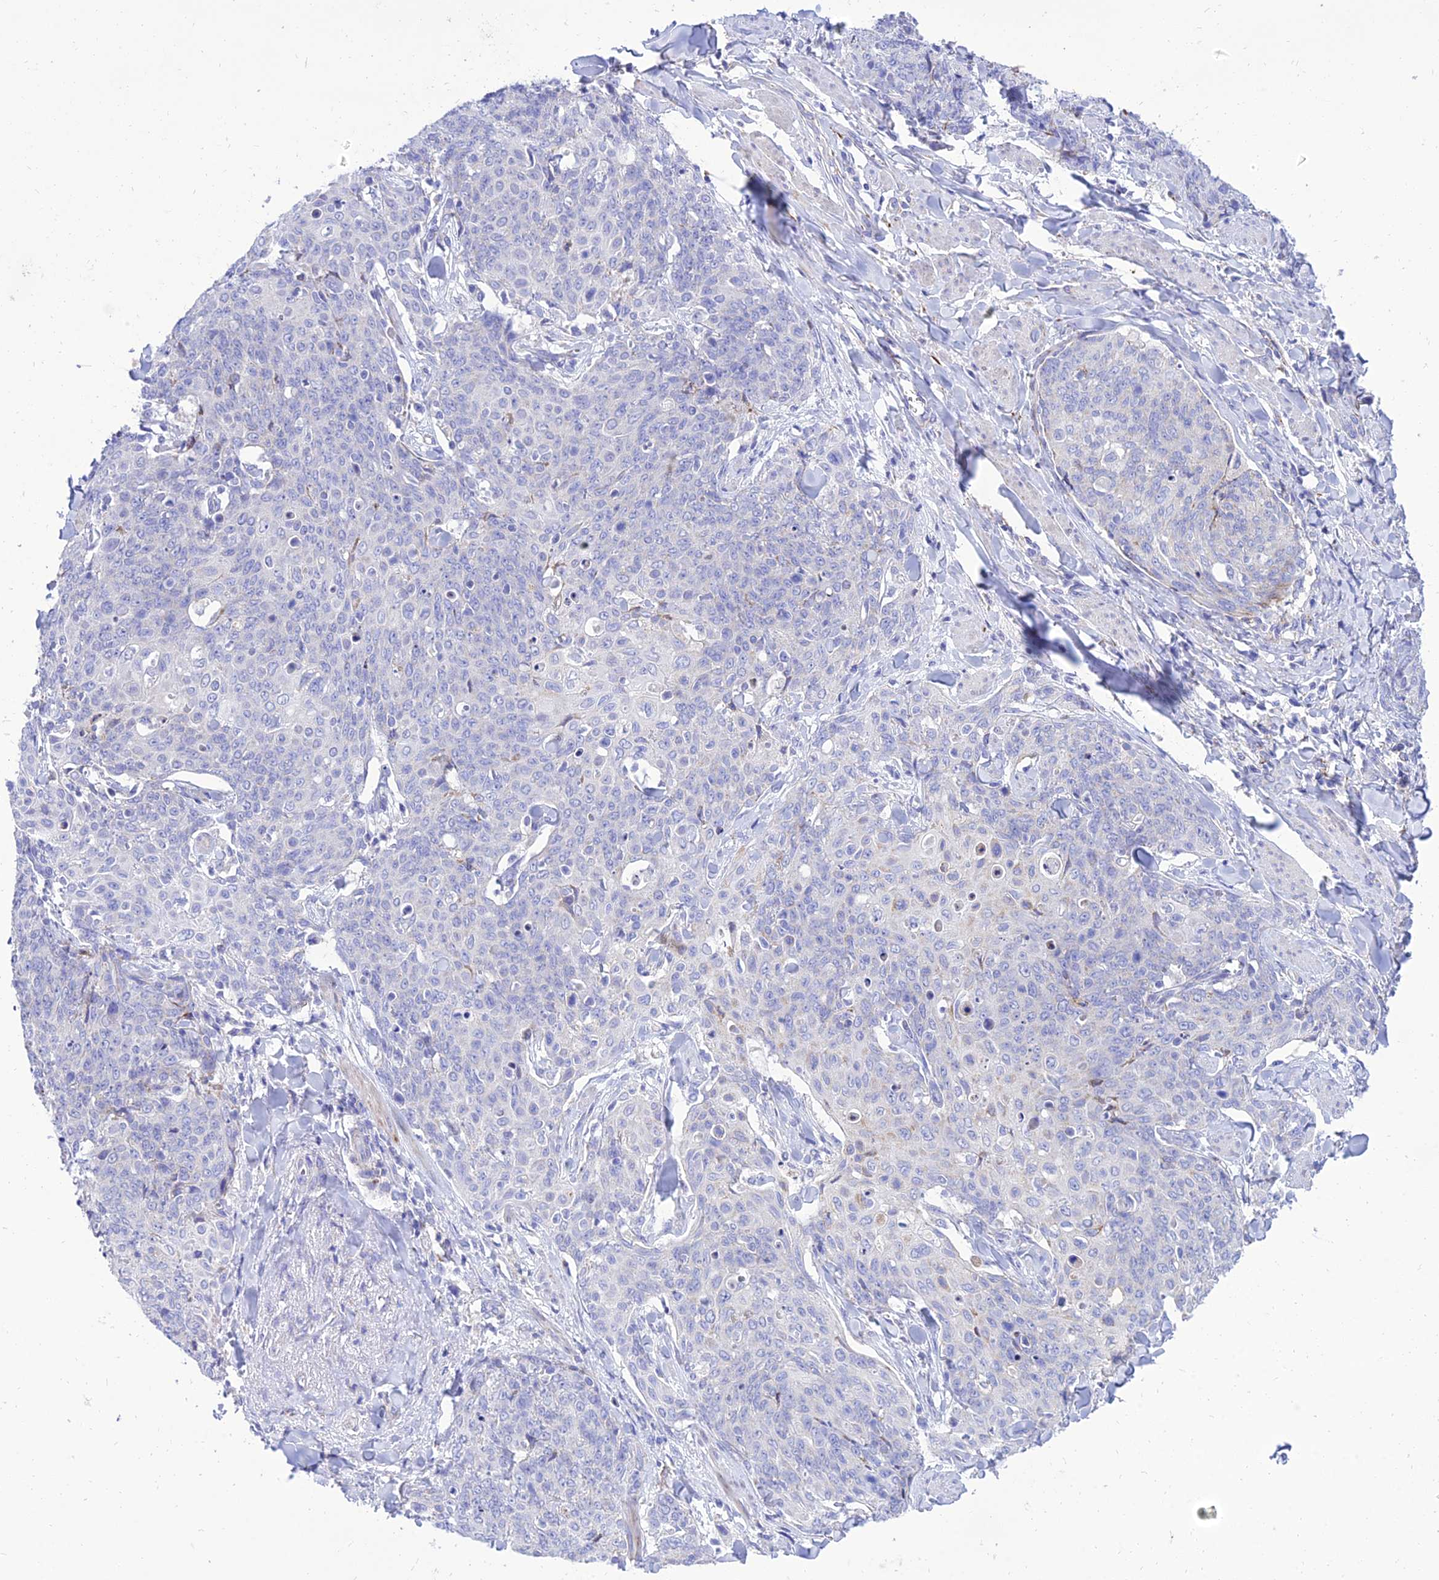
{"staining": {"intensity": "negative", "quantity": "none", "location": "none"}, "tissue": "skin cancer", "cell_type": "Tumor cells", "image_type": "cancer", "snomed": [{"axis": "morphology", "description": "Squamous cell carcinoma, NOS"}, {"axis": "topography", "description": "Skin"}, {"axis": "topography", "description": "Vulva"}], "caption": "An IHC micrograph of squamous cell carcinoma (skin) is shown. There is no staining in tumor cells of squamous cell carcinoma (skin).", "gene": "PKN3", "patient": {"sex": "female", "age": 85}}